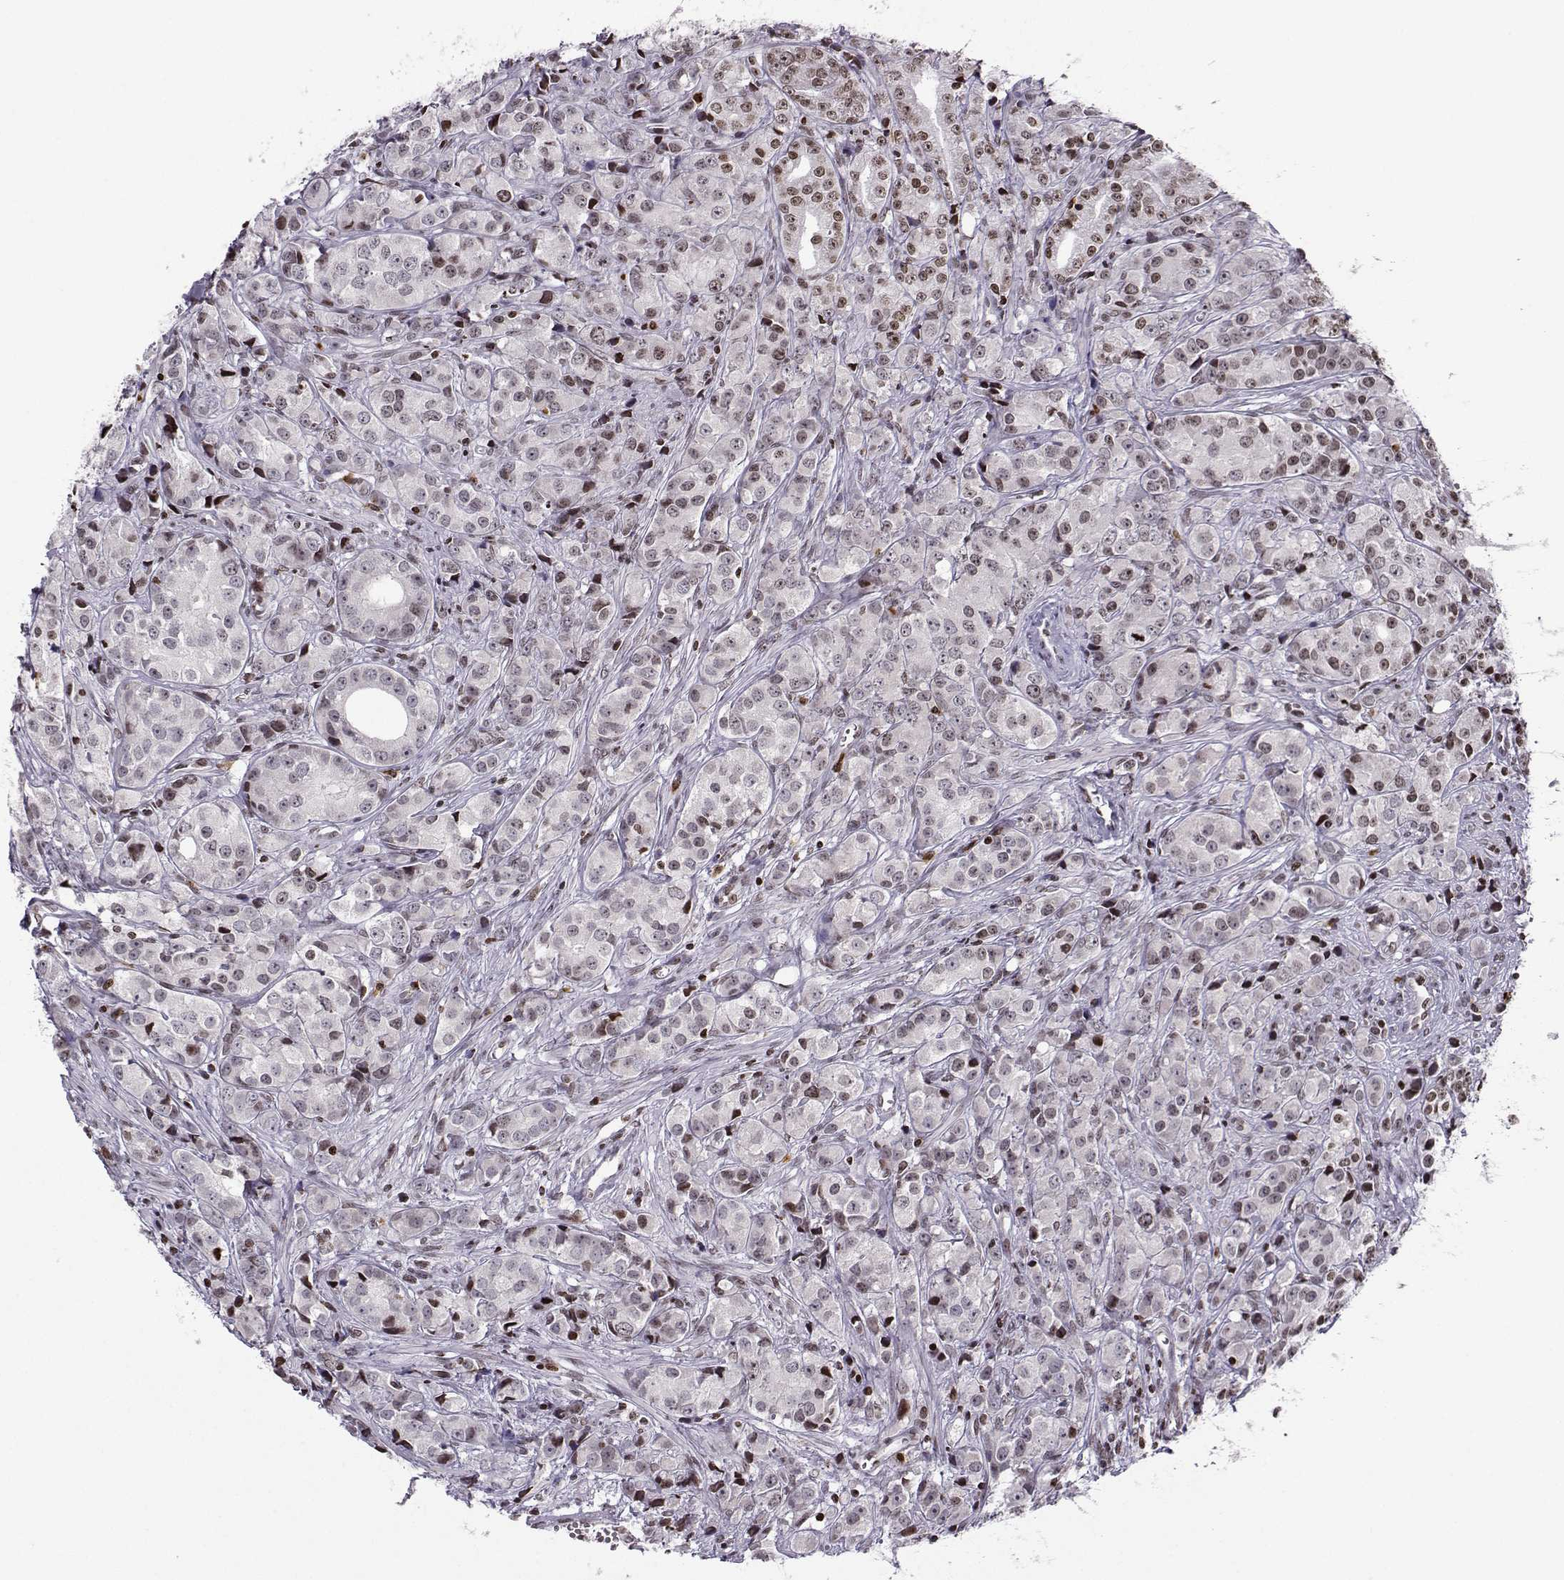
{"staining": {"intensity": "strong", "quantity": "<25%", "location": "nuclear"}, "tissue": "prostate cancer", "cell_type": "Tumor cells", "image_type": "cancer", "snomed": [{"axis": "morphology", "description": "Adenocarcinoma, Medium grade"}, {"axis": "topography", "description": "Prostate"}], "caption": "IHC of prostate cancer shows medium levels of strong nuclear positivity in about <25% of tumor cells. (brown staining indicates protein expression, while blue staining denotes nuclei).", "gene": "ZNF19", "patient": {"sex": "male", "age": 74}}